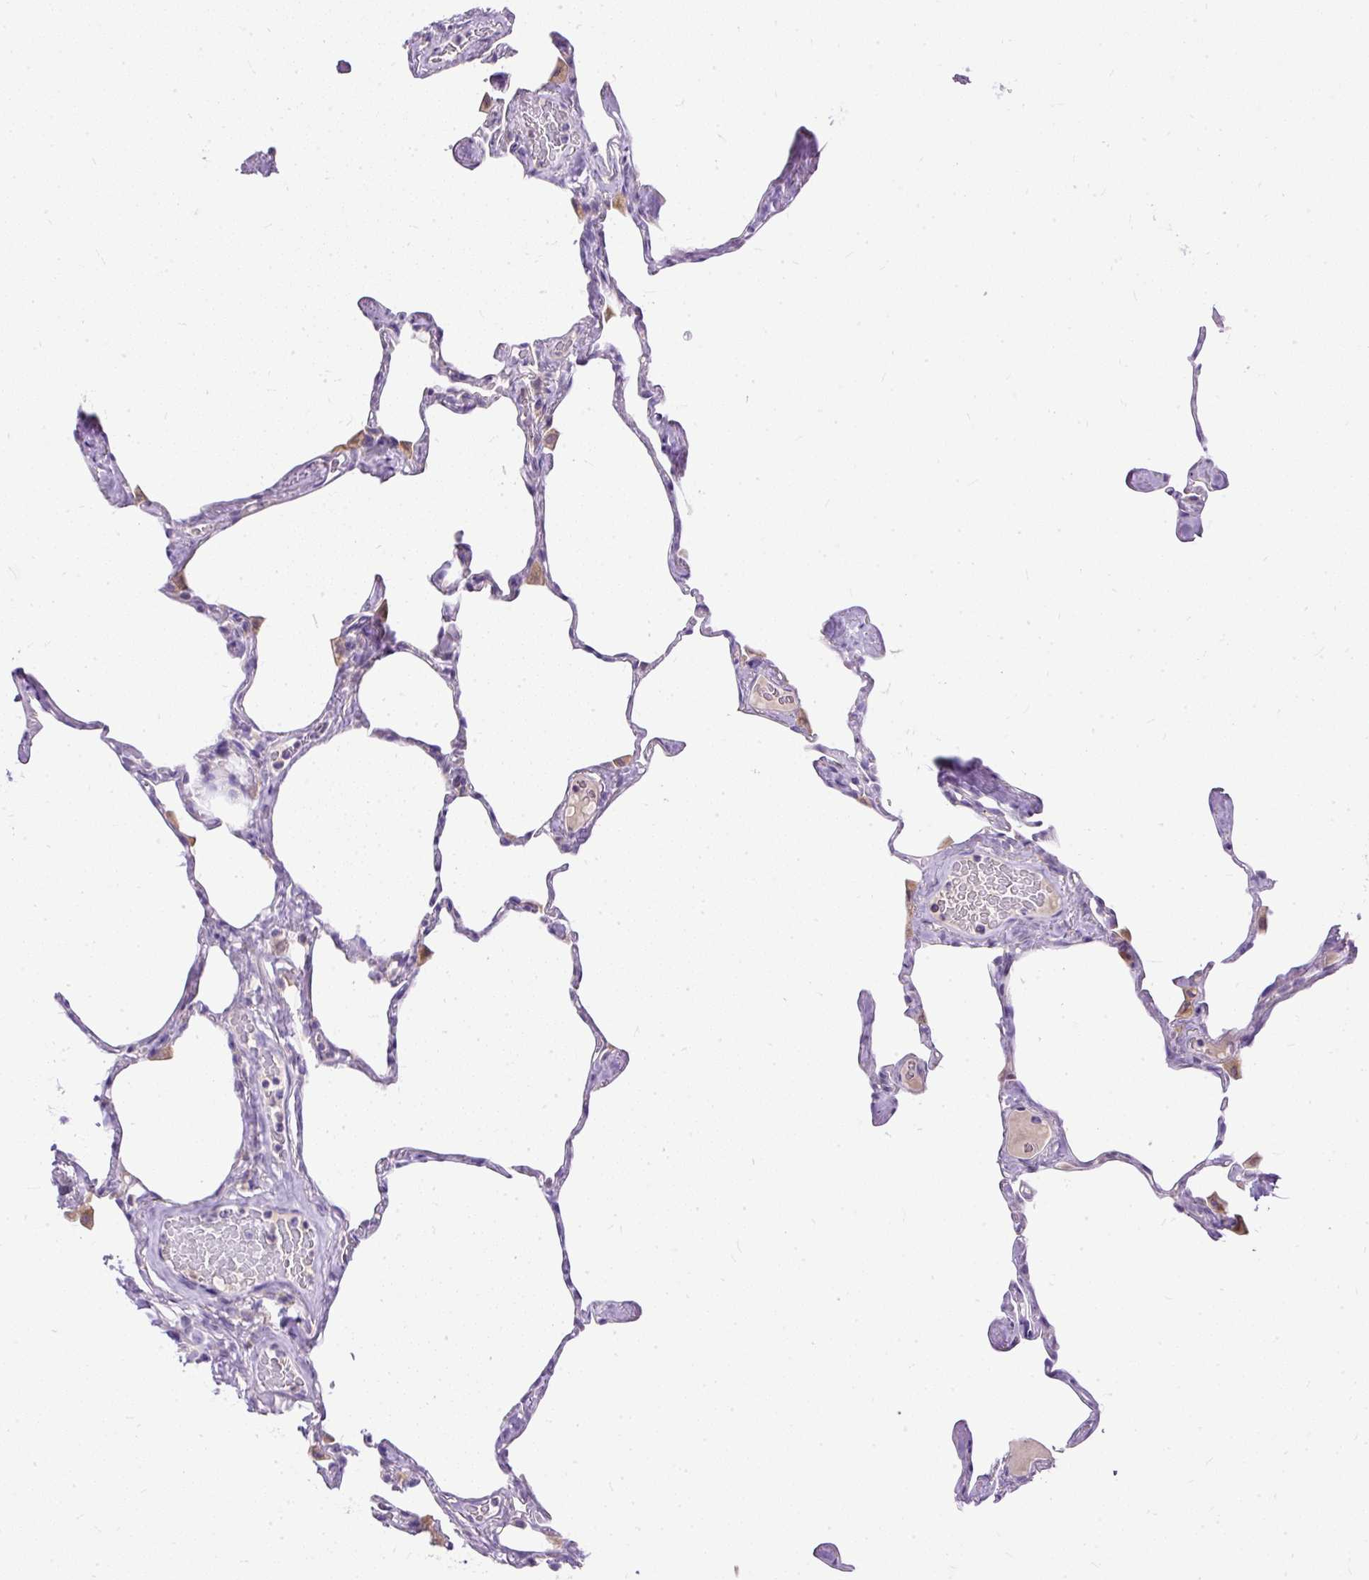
{"staining": {"intensity": "negative", "quantity": "none", "location": "none"}, "tissue": "lung", "cell_type": "Alveolar cells", "image_type": "normal", "snomed": [{"axis": "morphology", "description": "Normal tissue, NOS"}, {"axis": "topography", "description": "Lung"}], "caption": "DAB immunohistochemical staining of unremarkable lung displays no significant staining in alveolar cells. (Immunohistochemistry, brightfield microscopy, high magnification).", "gene": "AMFR", "patient": {"sex": "male", "age": 65}}